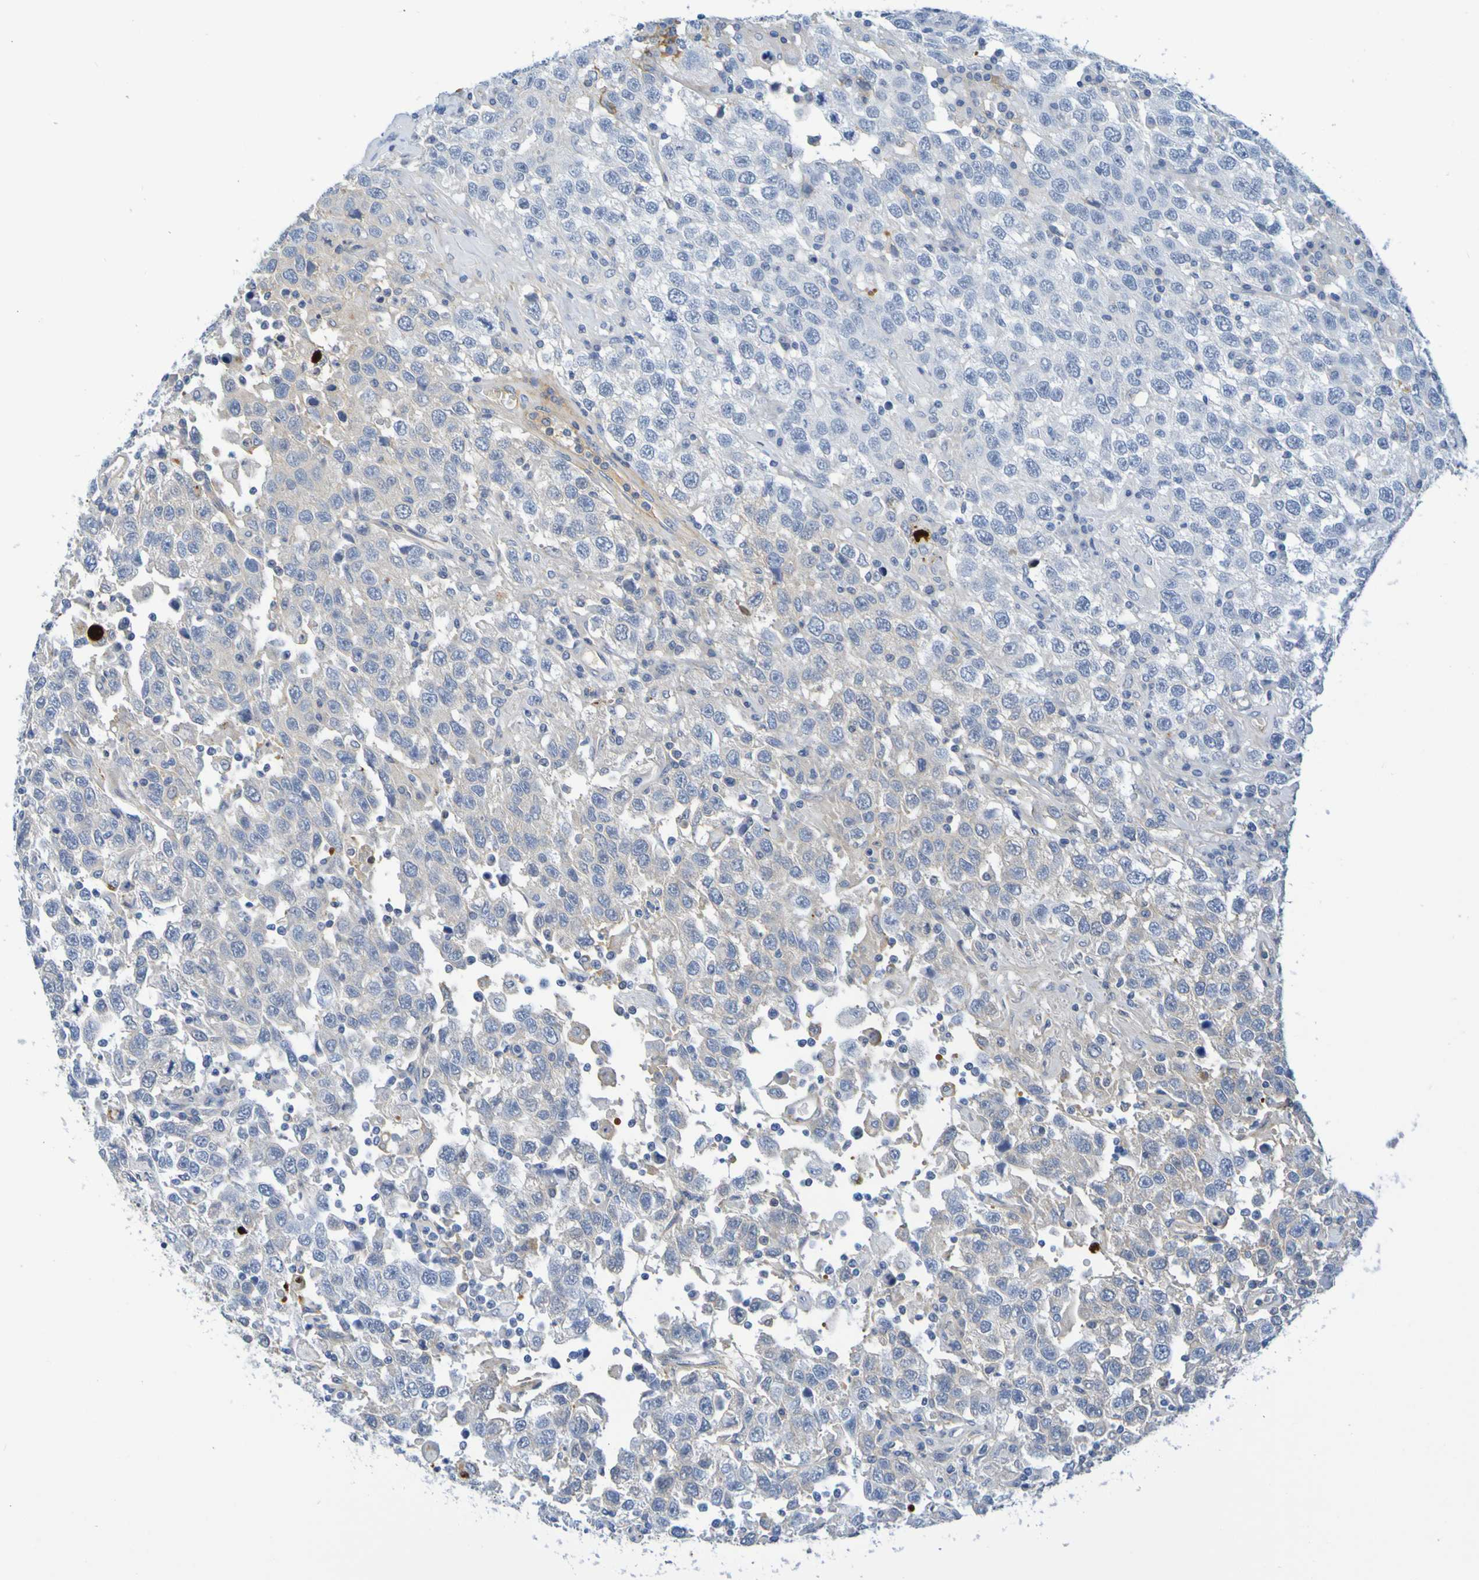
{"staining": {"intensity": "negative", "quantity": "none", "location": "none"}, "tissue": "testis cancer", "cell_type": "Tumor cells", "image_type": "cancer", "snomed": [{"axis": "morphology", "description": "Seminoma, NOS"}, {"axis": "topography", "description": "Testis"}], "caption": "High magnification brightfield microscopy of testis seminoma stained with DAB (3,3'-diaminobenzidine) (brown) and counterstained with hematoxylin (blue): tumor cells show no significant positivity. (Stains: DAB IHC with hematoxylin counter stain, Microscopy: brightfield microscopy at high magnification).", "gene": "IL10", "patient": {"sex": "male", "age": 41}}